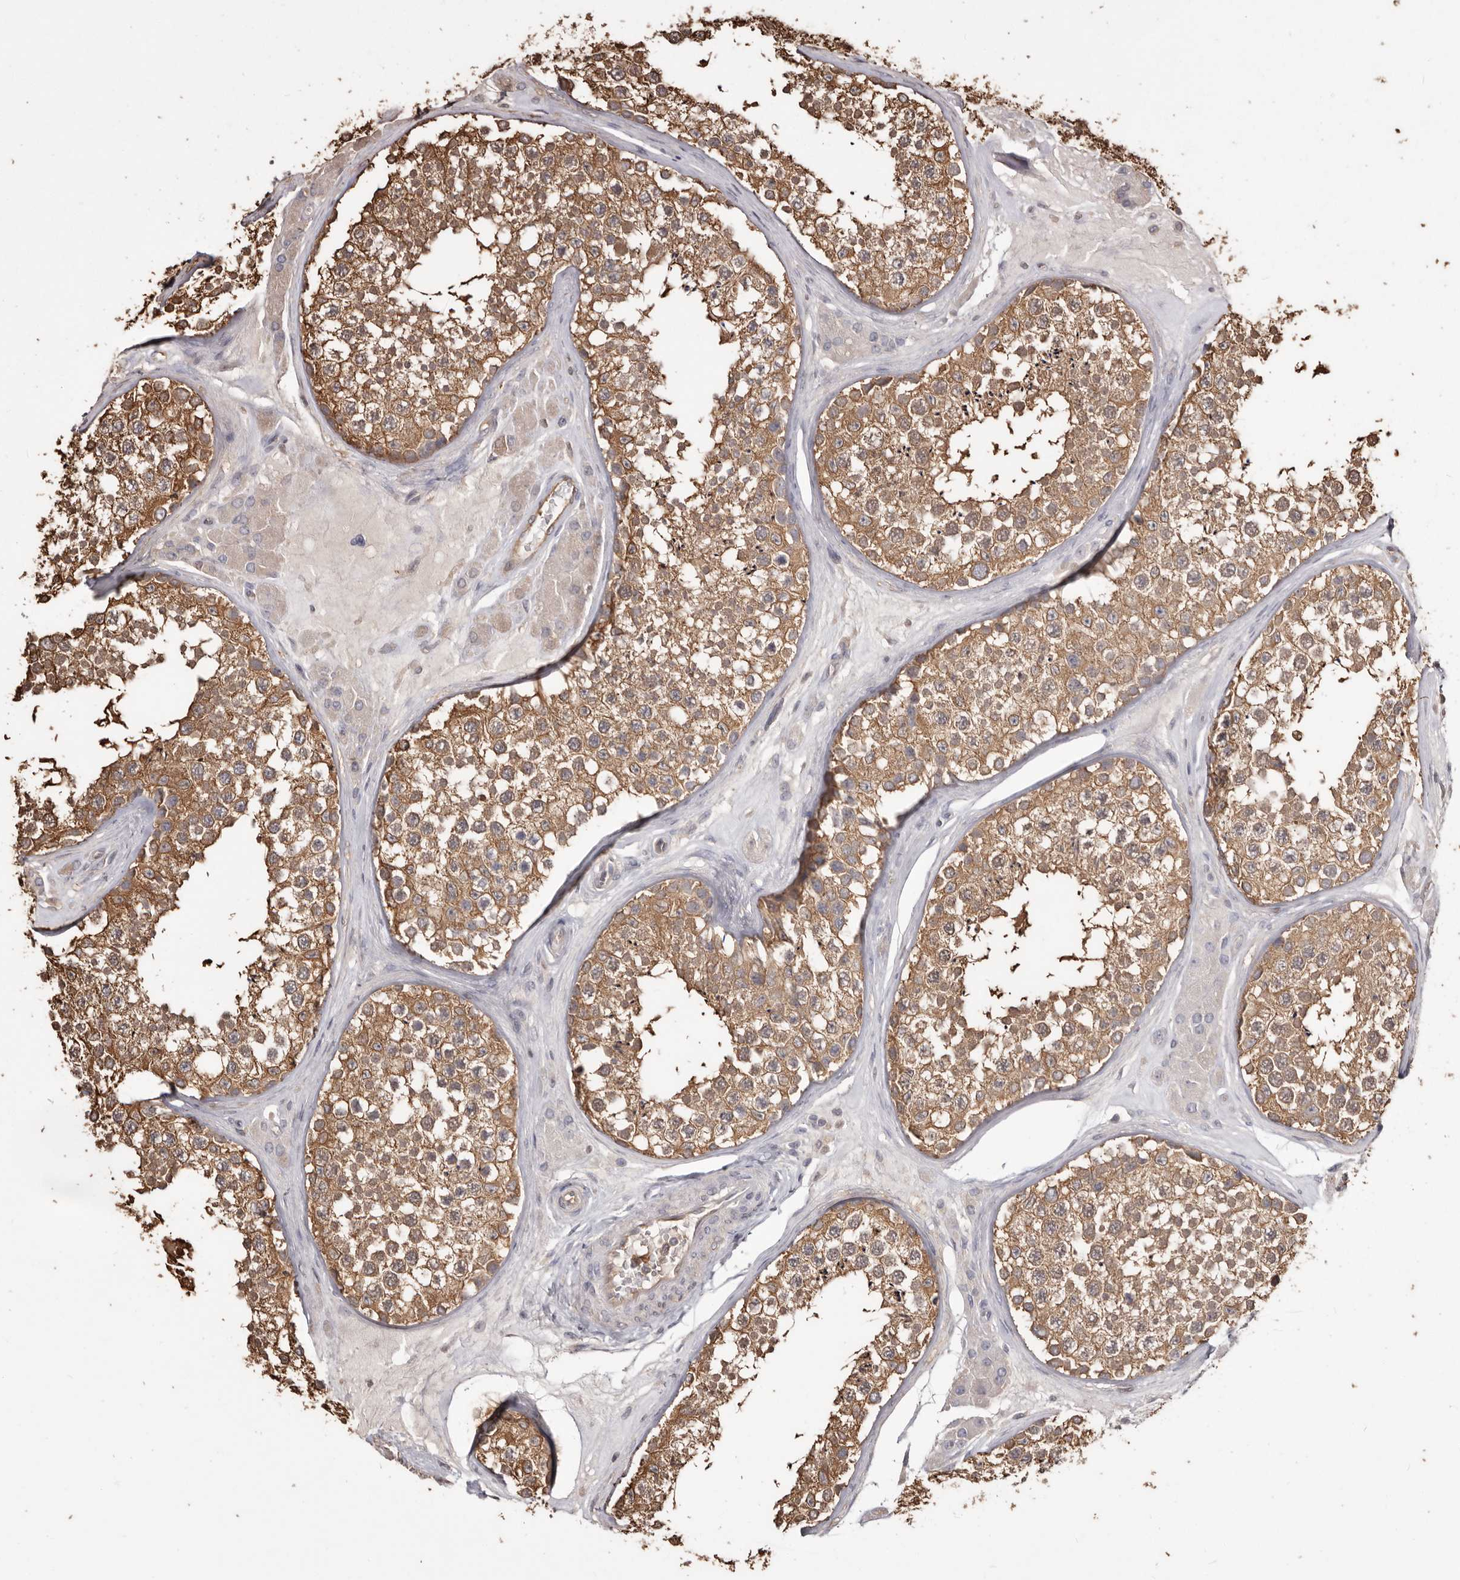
{"staining": {"intensity": "moderate", "quantity": ">75%", "location": "cytoplasmic/membranous"}, "tissue": "testis", "cell_type": "Cells in seminiferous ducts", "image_type": "normal", "snomed": [{"axis": "morphology", "description": "Normal tissue, NOS"}, {"axis": "topography", "description": "Testis"}], "caption": "About >75% of cells in seminiferous ducts in normal human testis exhibit moderate cytoplasmic/membranous protein staining as visualized by brown immunohistochemical staining.", "gene": "PKM", "patient": {"sex": "male", "age": 46}}